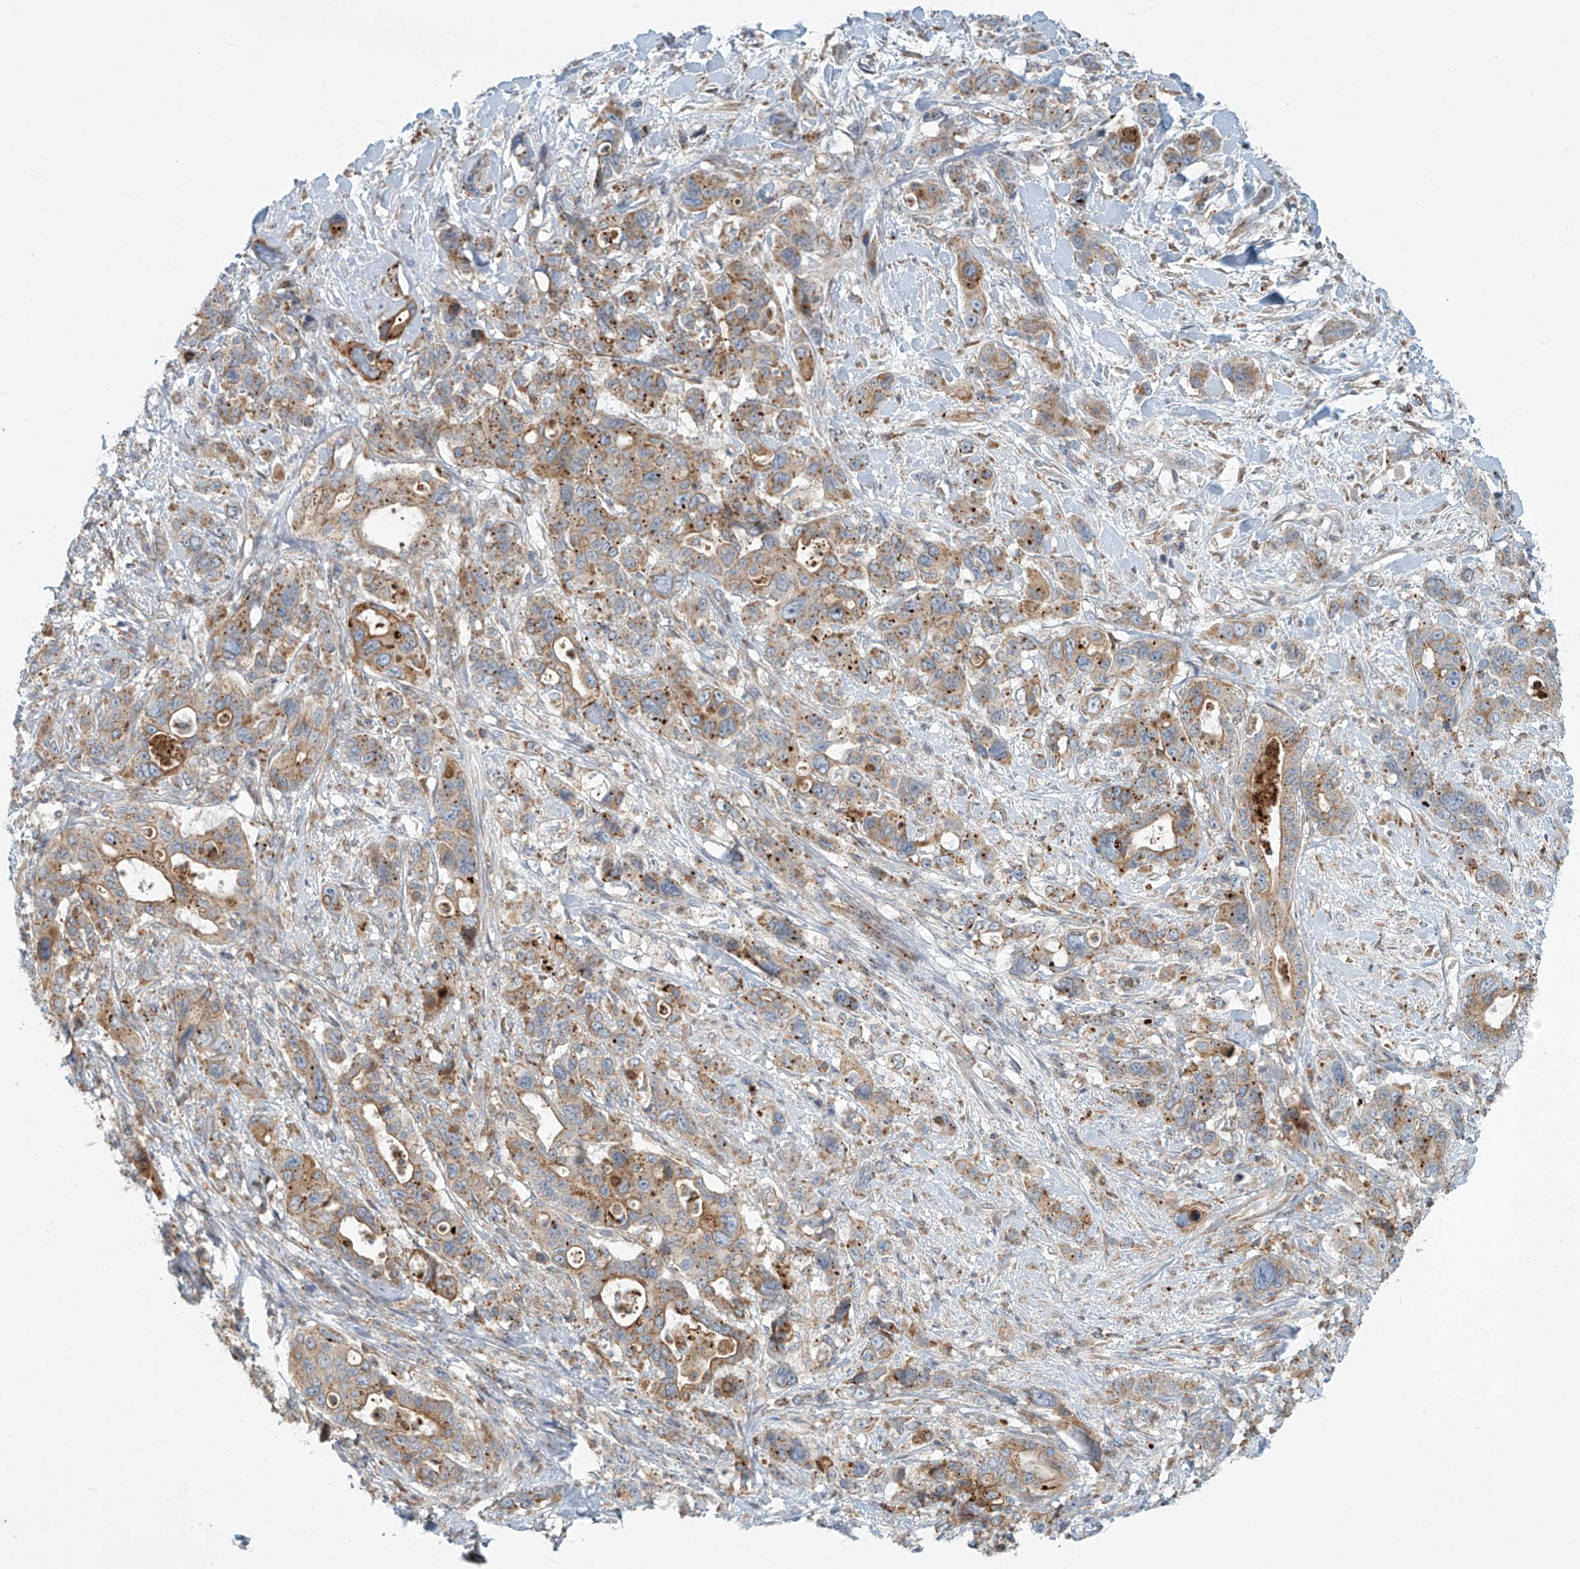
{"staining": {"intensity": "moderate", "quantity": "25%-75%", "location": "cytoplasmic/membranous"}, "tissue": "pancreatic cancer", "cell_type": "Tumor cells", "image_type": "cancer", "snomed": [{"axis": "morphology", "description": "Adenocarcinoma, NOS"}, {"axis": "topography", "description": "Pancreas"}], "caption": "Tumor cells demonstrate moderate cytoplasmic/membranous staining in approximately 25%-75% of cells in pancreatic cancer.", "gene": "LZTS3", "patient": {"sex": "male", "age": 46}}